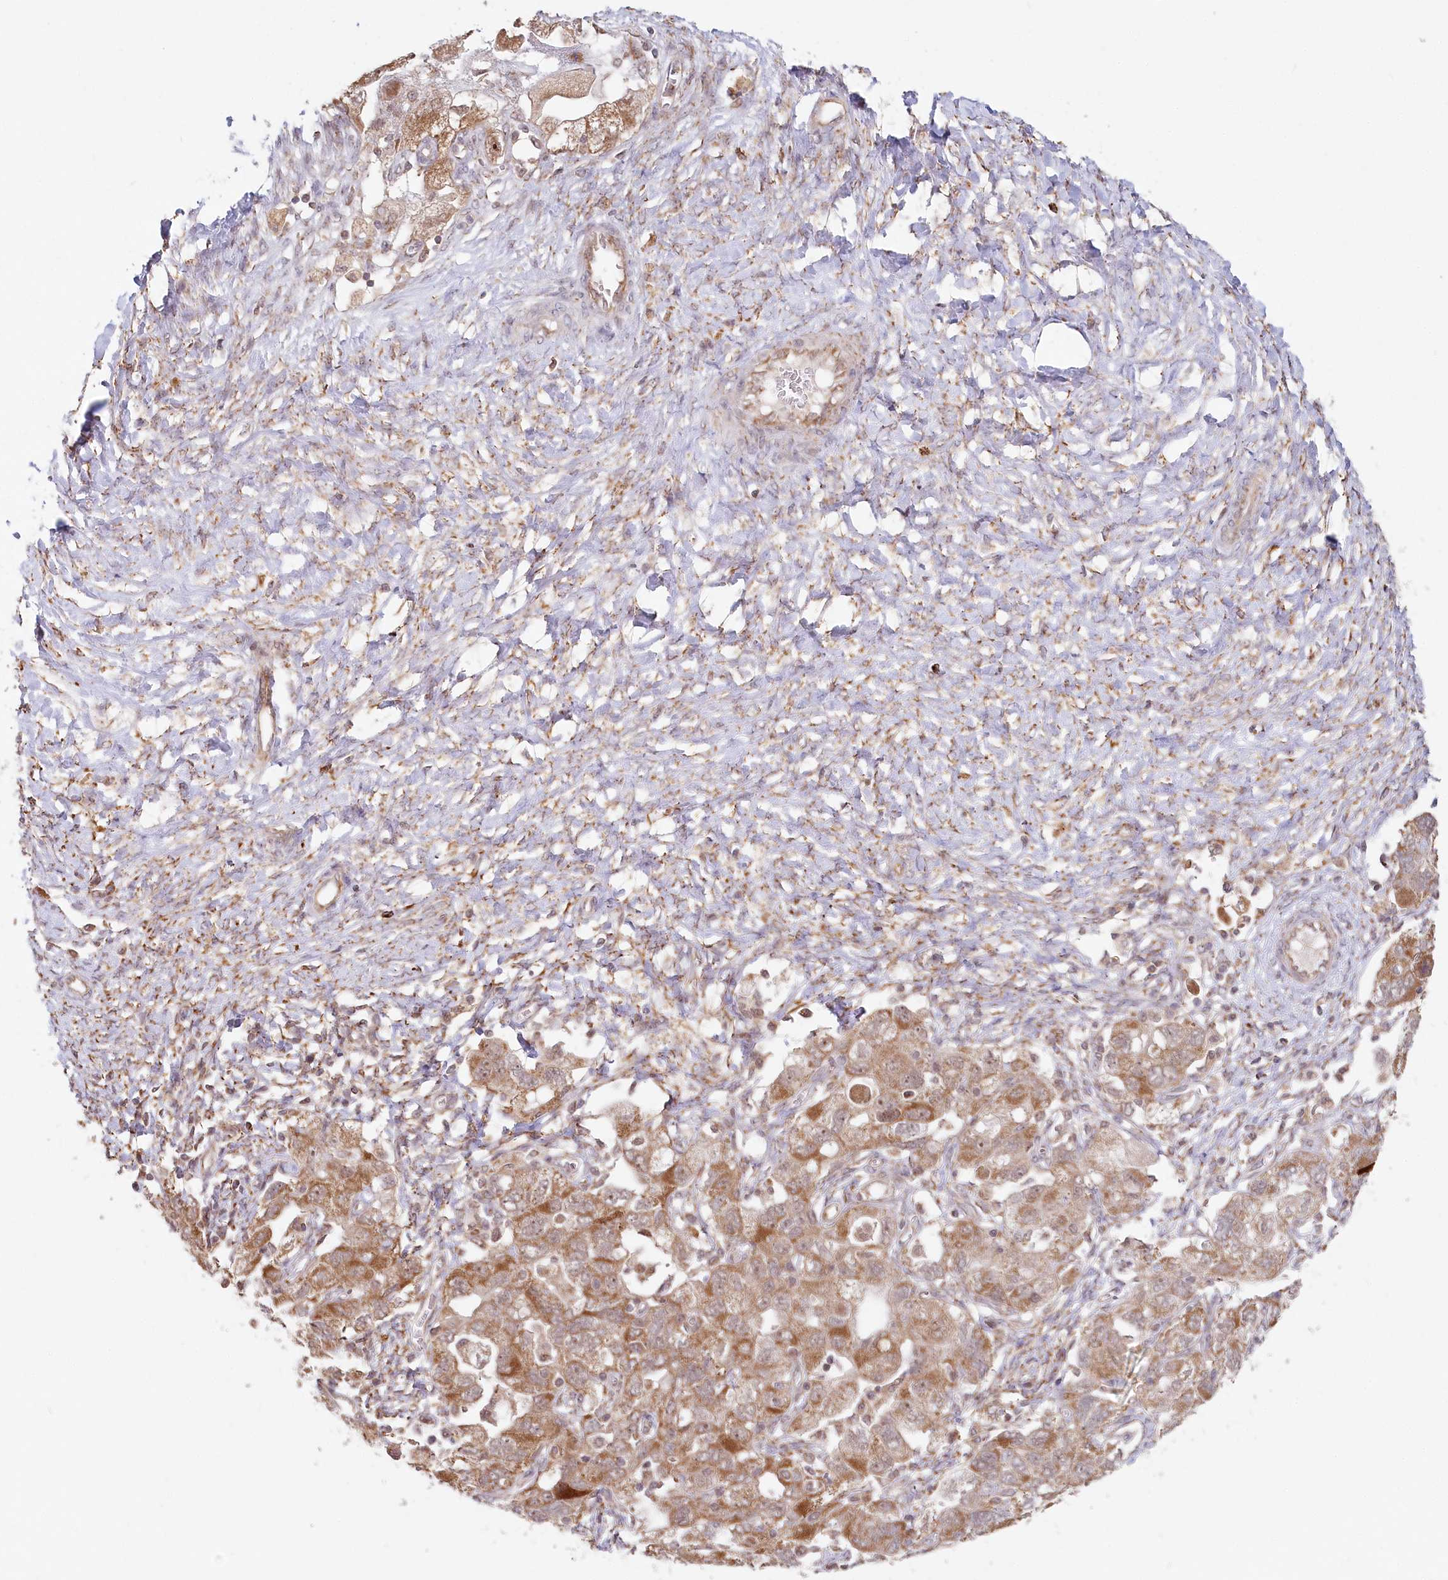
{"staining": {"intensity": "moderate", "quantity": ">75%", "location": "cytoplasmic/membranous"}, "tissue": "ovarian cancer", "cell_type": "Tumor cells", "image_type": "cancer", "snomed": [{"axis": "morphology", "description": "Carcinoma, NOS"}, {"axis": "morphology", "description": "Cystadenocarcinoma, serous, NOS"}, {"axis": "topography", "description": "Ovary"}], "caption": "Ovarian cancer stained with immunohistochemistry demonstrates moderate cytoplasmic/membranous expression in about >75% of tumor cells.", "gene": "RTN4IP1", "patient": {"sex": "female", "age": 69}}